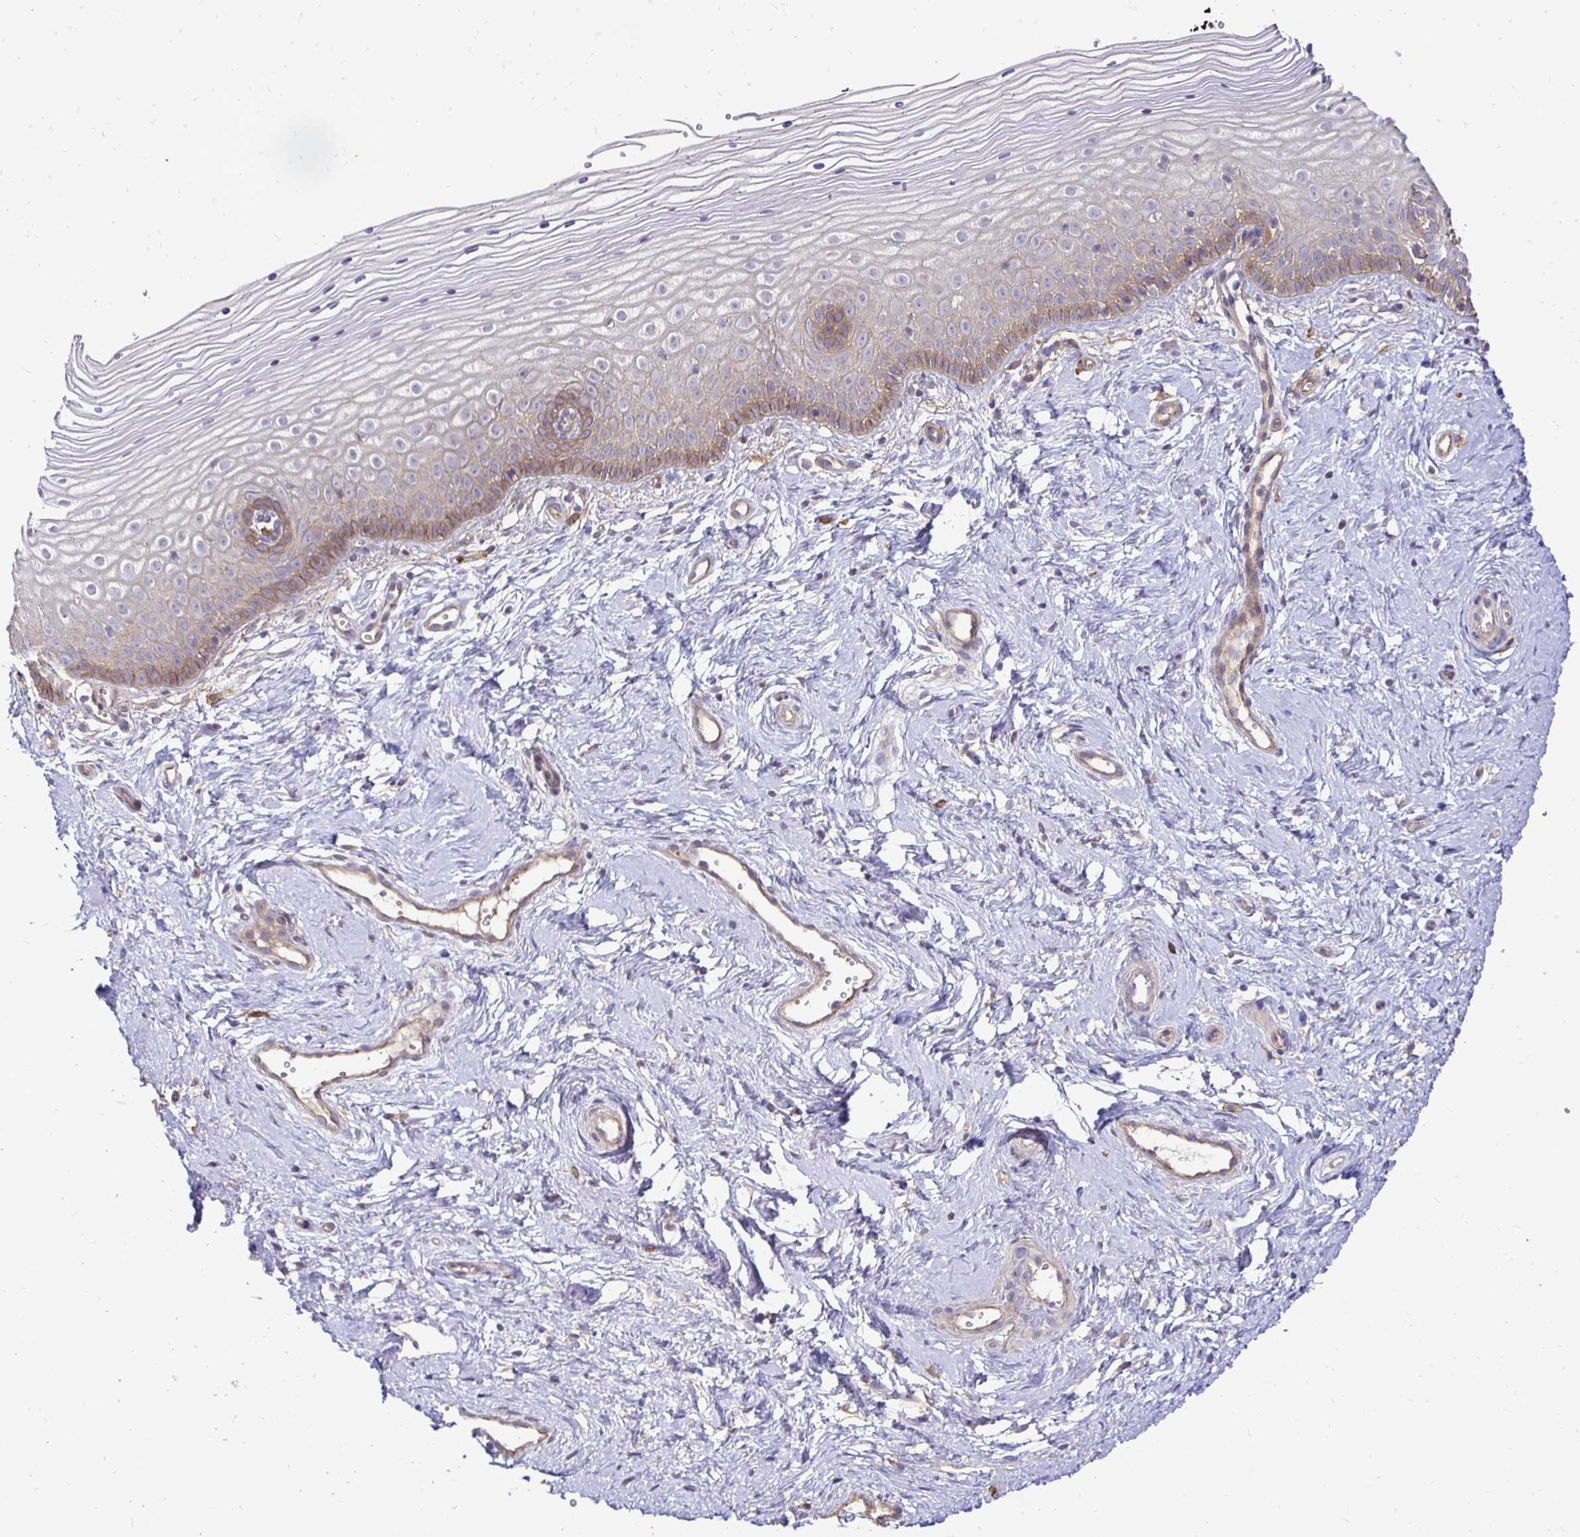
{"staining": {"intensity": "weak", "quantity": "25%-75%", "location": "cytoplasmic/membranous"}, "tissue": "vagina", "cell_type": "Squamous epithelial cells", "image_type": "normal", "snomed": [{"axis": "morphology", "description": "Normal tissue, NOS"}, {"axis": "topography", "description": "Vagina"}], "caption": "High-power microscopy captured an IHC image of unremarkable vagina, revealing weak cytoplasmic/membranous expression in about 25%-75% of squamous epithelial cells.", "gene": "SLC9A1", "patient": {"sex": "female", "age": 38}}